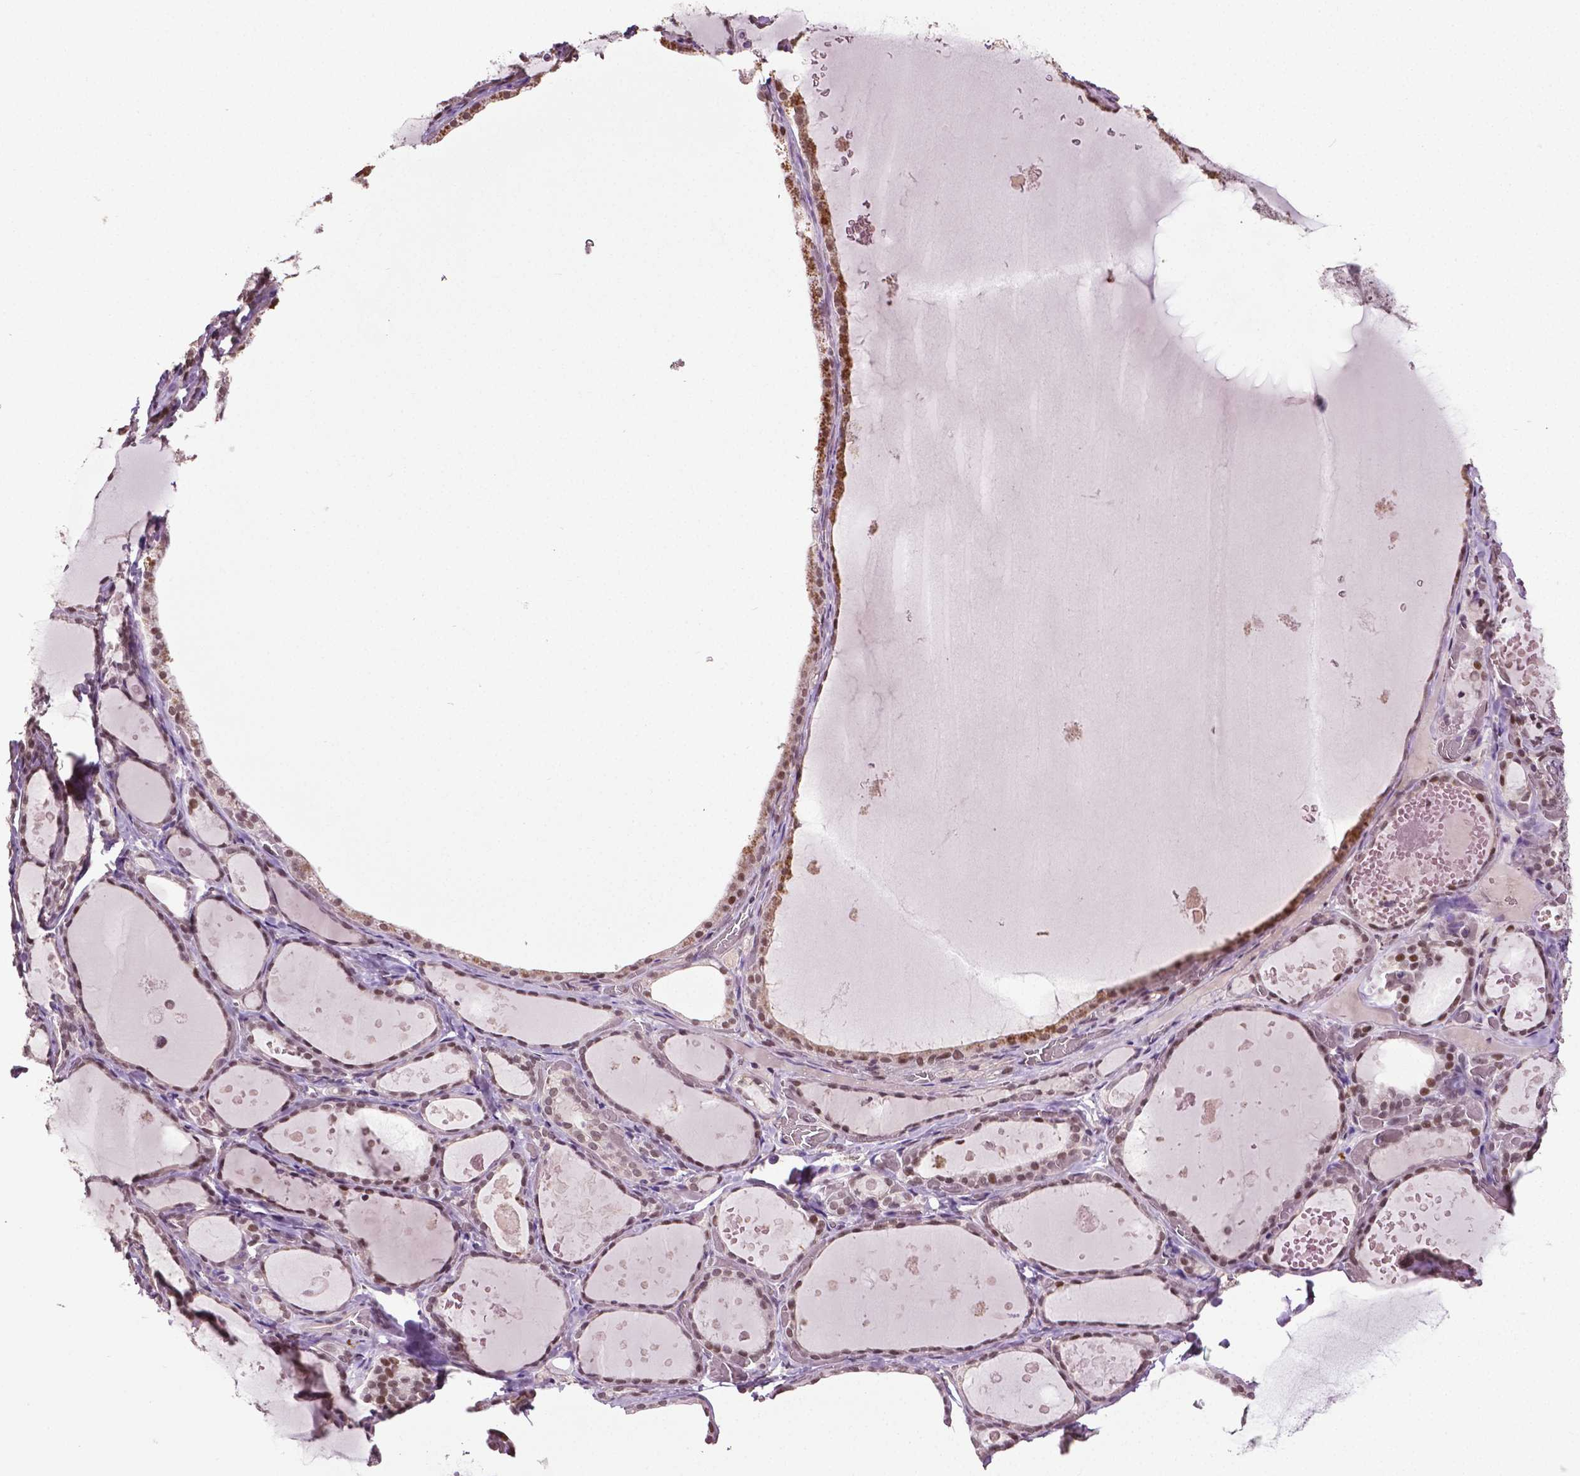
{"staining": {"intensity": "moderate", "quantity": ">75%", "location": "nuclear"}, "tissue": "thyroid gland", "cell_type": "Glandular cells", "image_type": "normal", "snomed": [{"axis": "morphology", "description": "Normal tissue, NOS"}, {"axis": "topography", "description": "Thyroid gland"}], "caption": "Immunohistochemistry (IHC) image of unremarkable thyroid gland stained for a protein (brown), which demonstrates medium levels of moderate nuclear expression in about >75% of glandular cells.", "gene": "DLX5", "patient": {"sex": "female", "age": 56}}